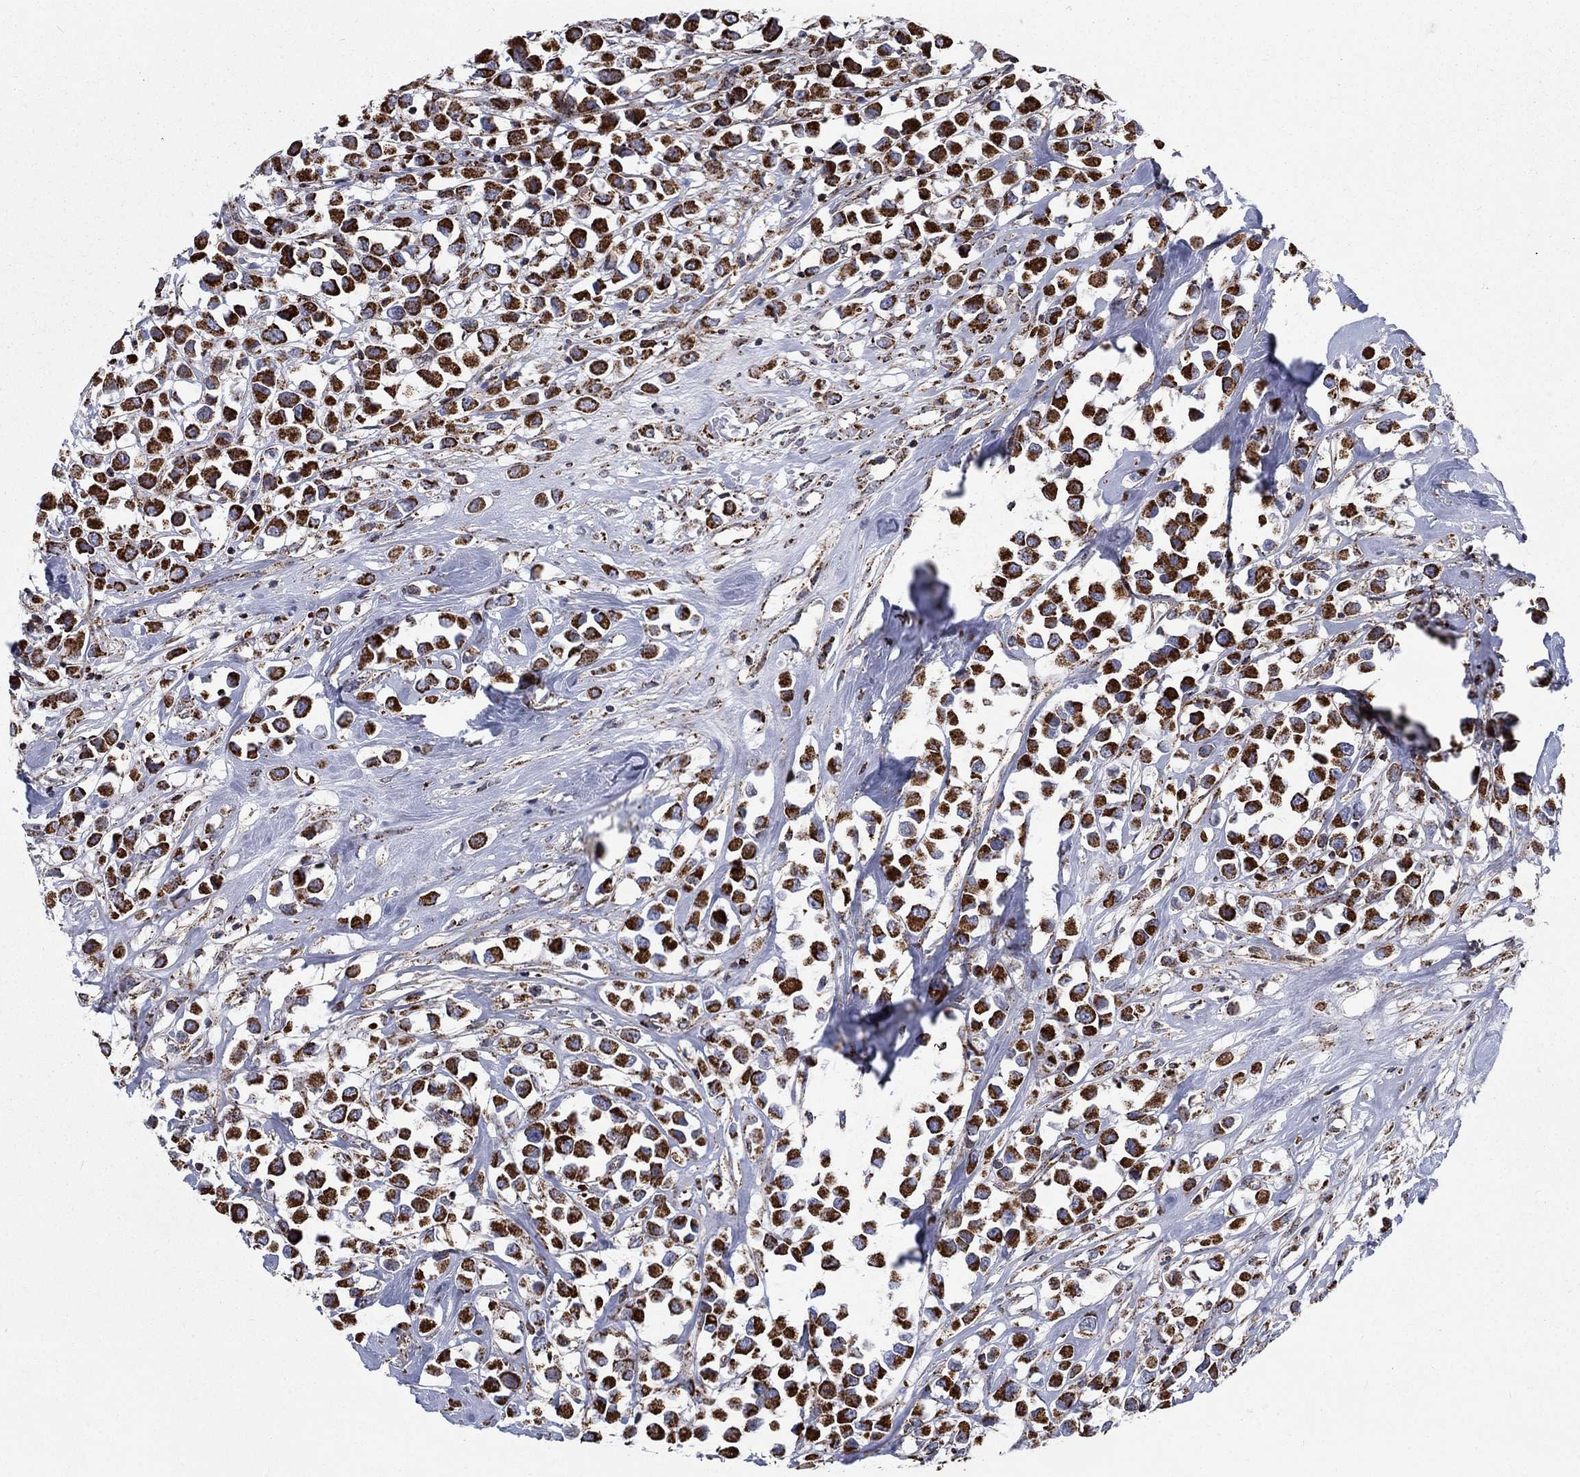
{"staining": {"intensity": "strong", "quantity": ">75%", "location": "cytoplasmic/membranous"}, "tissue": "breast cancer", "cell_type": "Tumor cells", "image_type": "cancer", "snomed": [{"axis": "morphology", "description": "Duct carcinoma"}, {"axis": "topography", "description": "Breast"}], "caption": "Immunohistochemistry (IHC) micrograph of neoplastic tissue: human breast intraductal carcinoma stained using IHC demonstrates high levels of strong protein expression localized specifically in the cytoplasmic/membranous of tumor cells, appearing as a cytoplasmic/membranous brown color.", "gene": "MOAP1", "patient": {"sex": "female", "age": 61}}